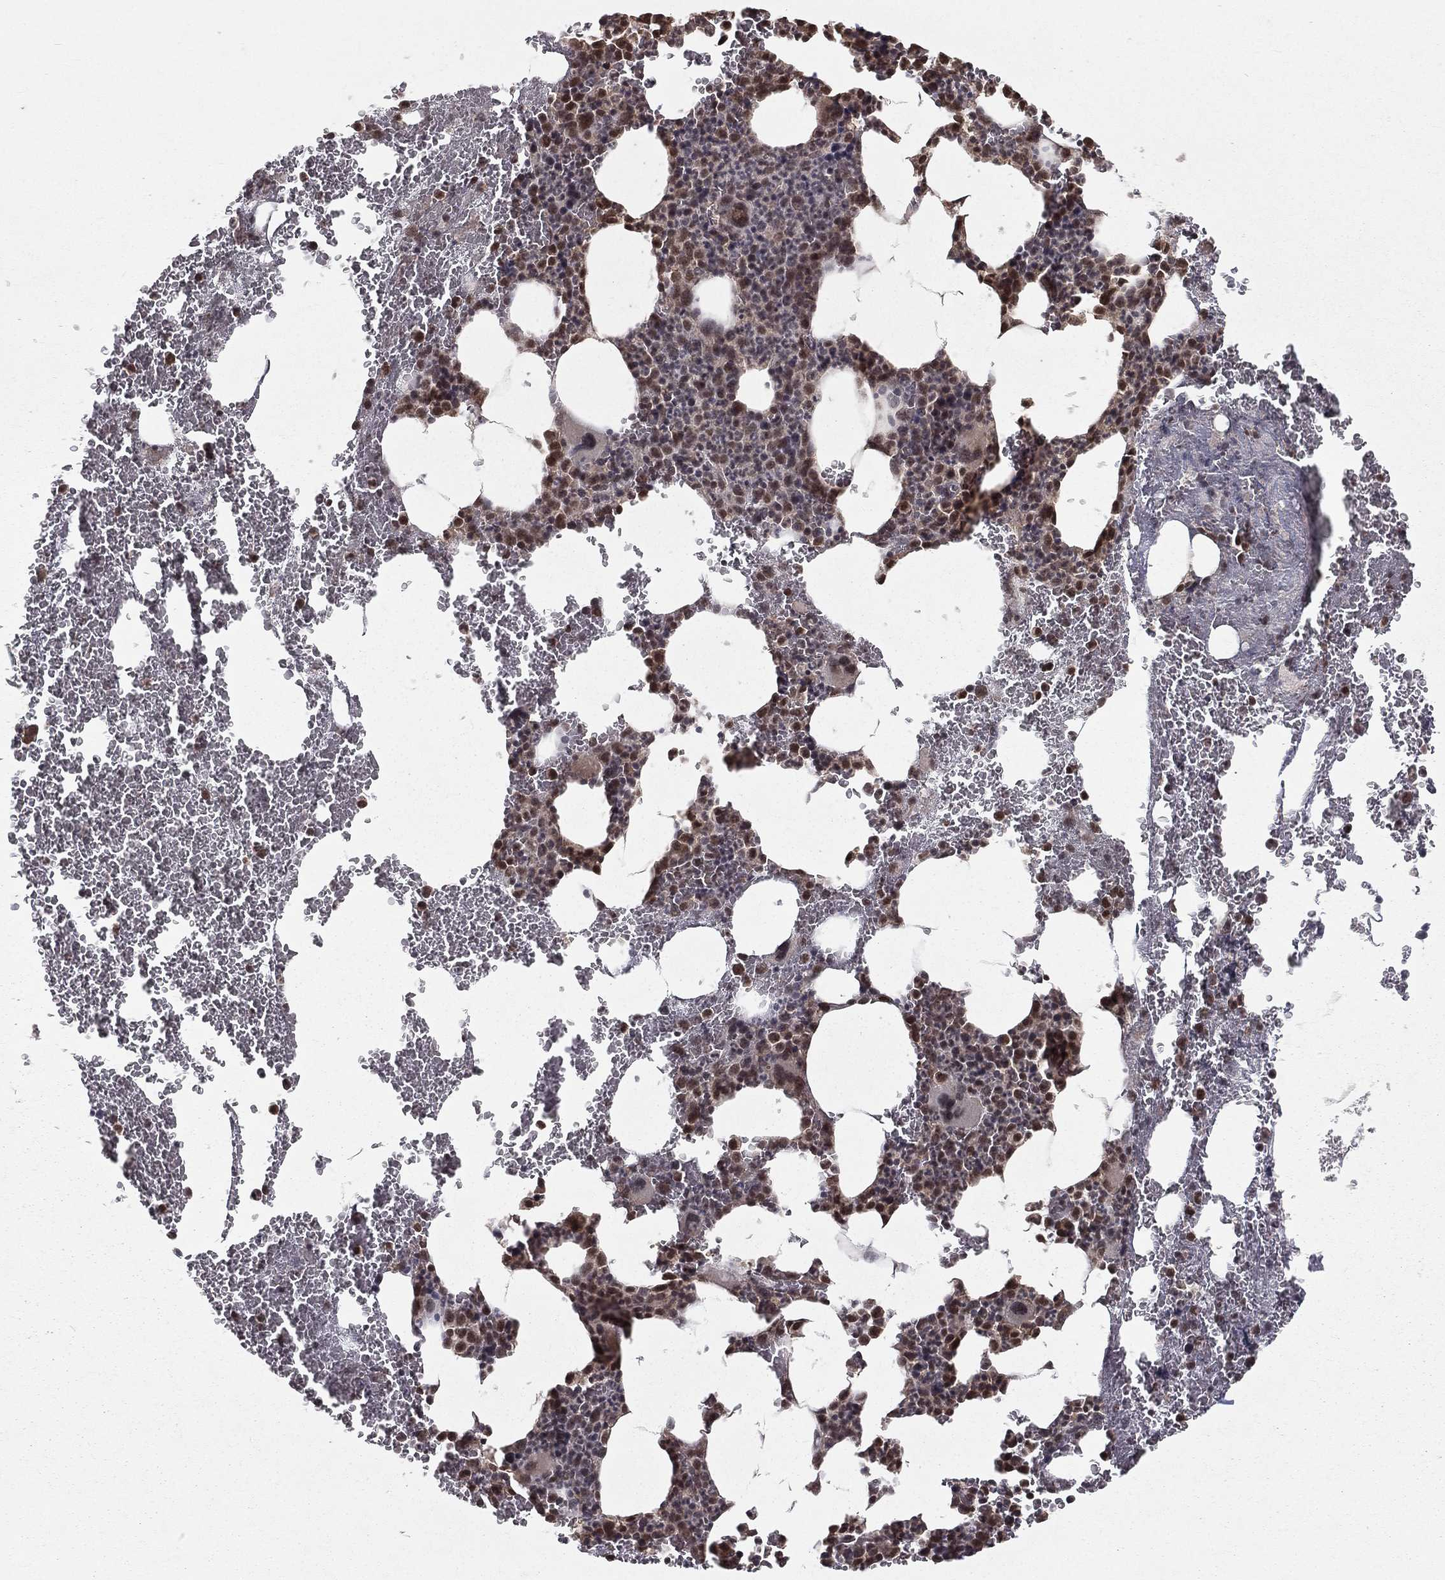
{"staining": {"intensity": "moderate", "quantity": "<25%", "location": "cytoplasmic/membranous,nuclear"}, "tissue": "bone marrow", "cell_type": "Hematopoietic cells", "image_type": "normal", "snomed": [{"axis": "morphology", "description": "Normal tissue, NOS"}, {"axis": "topography", "description": "Bone marrow"}], "caption": "Hematopoietic cells show low levels of moderate cytoplasmic/membranous,nuclear staining in about <25% of cells in normal bone marrow. (IHC, brightfield microscopy, high magnification).", "gene": "ZDHHC15", "patient": {"sex": "male", "age": 91}}